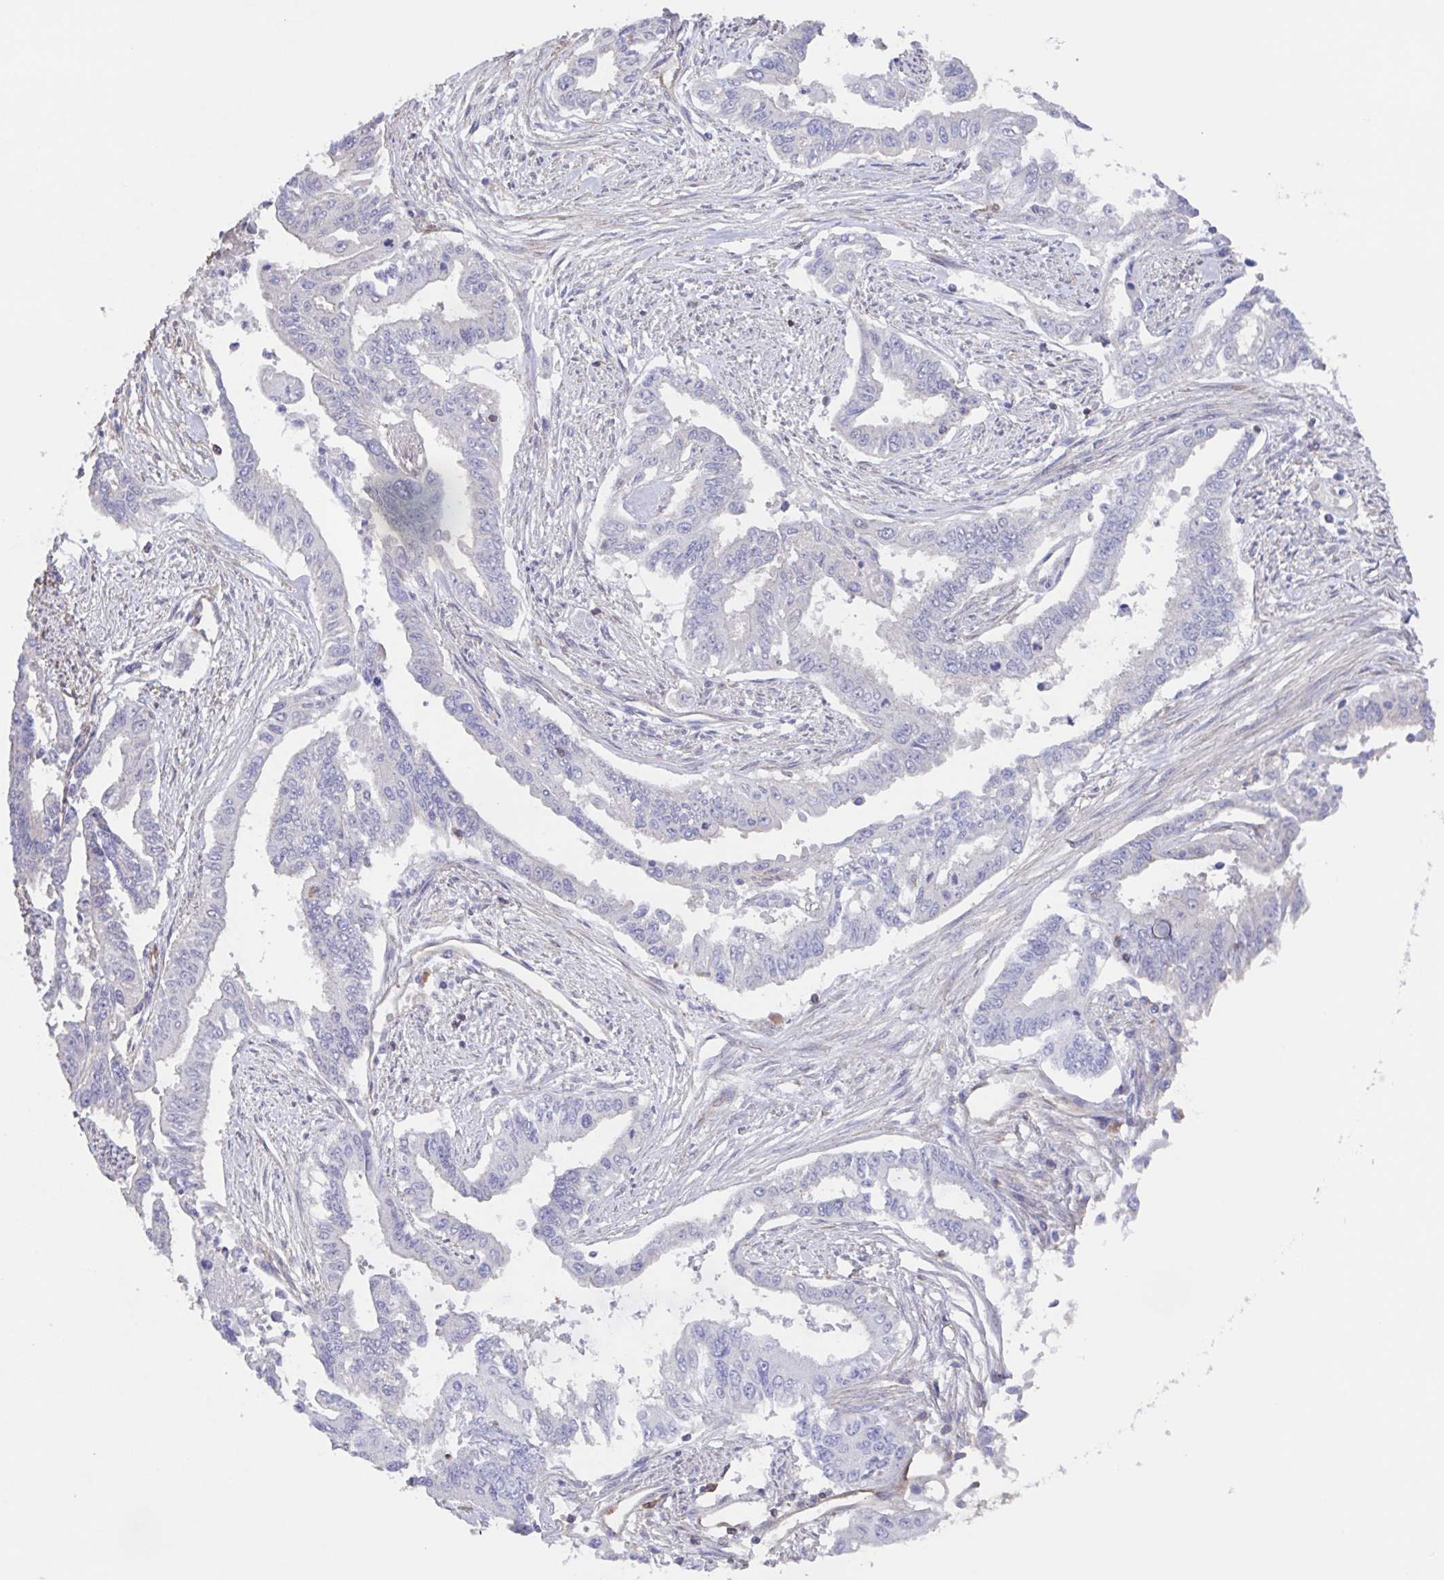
{"staining": {"intensity": "negative", "quantity": "none", "location": "none"}, "tissue": "endometrial cancer", "cell_type": "Tumor cells", "image_type": "cancer", "snomed": [{"axis": "morphology", "description": "Adenocarcinoma, NOS"}, {"axis": "topography", "description": "Uterus"}], "caption": "A micrograph of human endometrial adenocarcinoma is negative for staining in tumor cells.", "gene": "AGFG2", "patient": {"sex": "female", "age": 59}}